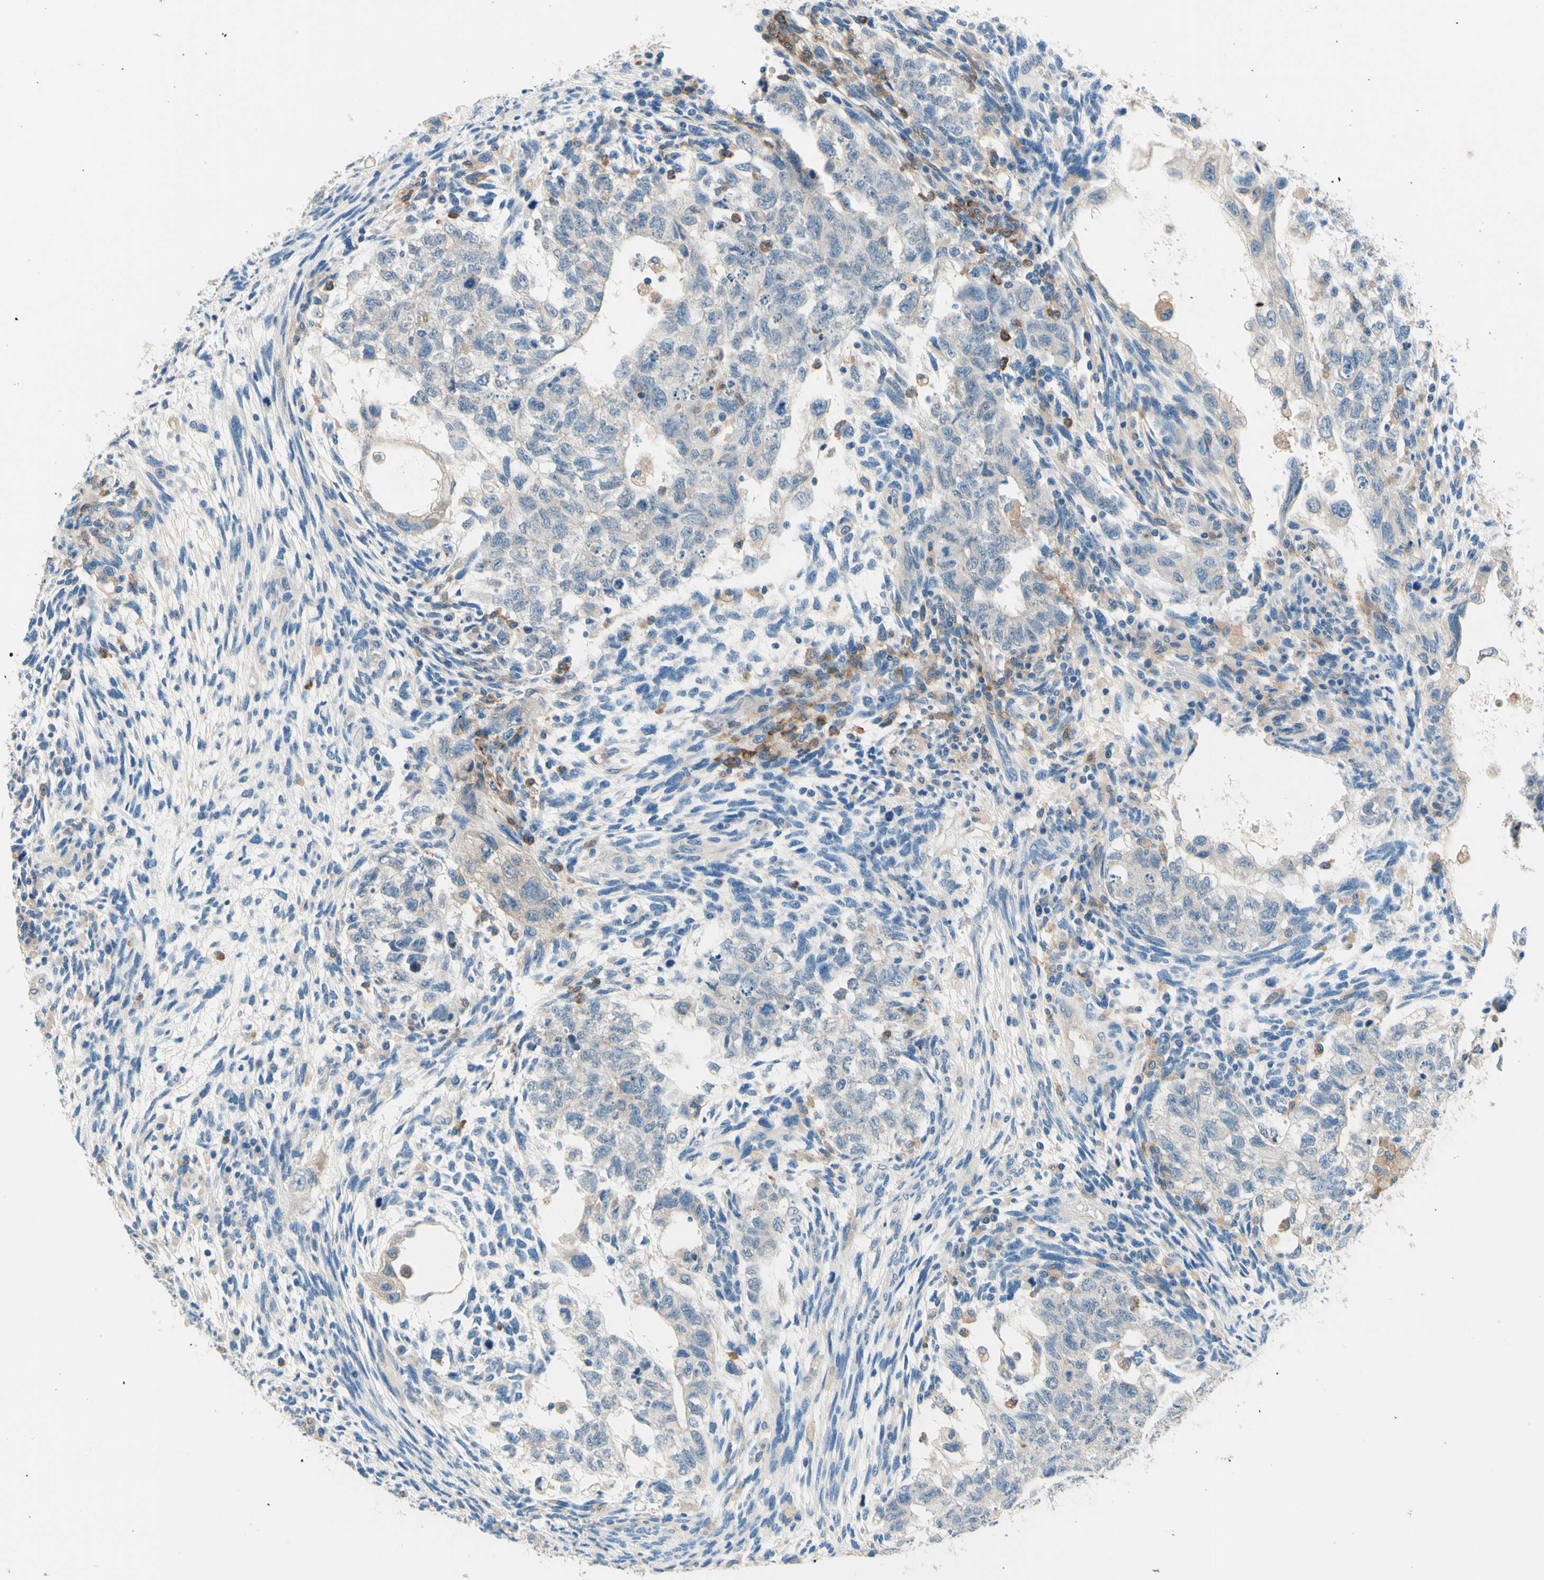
{"staining": {"intensity": "weak", "quantity": "<25%", "location": "cytoplasmic/membranous"}, "tissue": "testis cancer", "cell_type": "Tumor cells", "image_type": "cancer", "snomed": [{"axis": "morphology", "description": "Normal tissue, NOS"}, {"axis": "morphology", "description": "Carcinoma, Embryonal, NOS"}, {"axis": "topography", "description": "Testis"}], "caption": "Testis cancer was stained to show a protein in brown. There is no significant staining in tumor cells. (DAB immunohistochemistry with hematoxylin counter stain).", "gene": "SIGLEC9", "patient": {"sex": "male", "age": 36}}